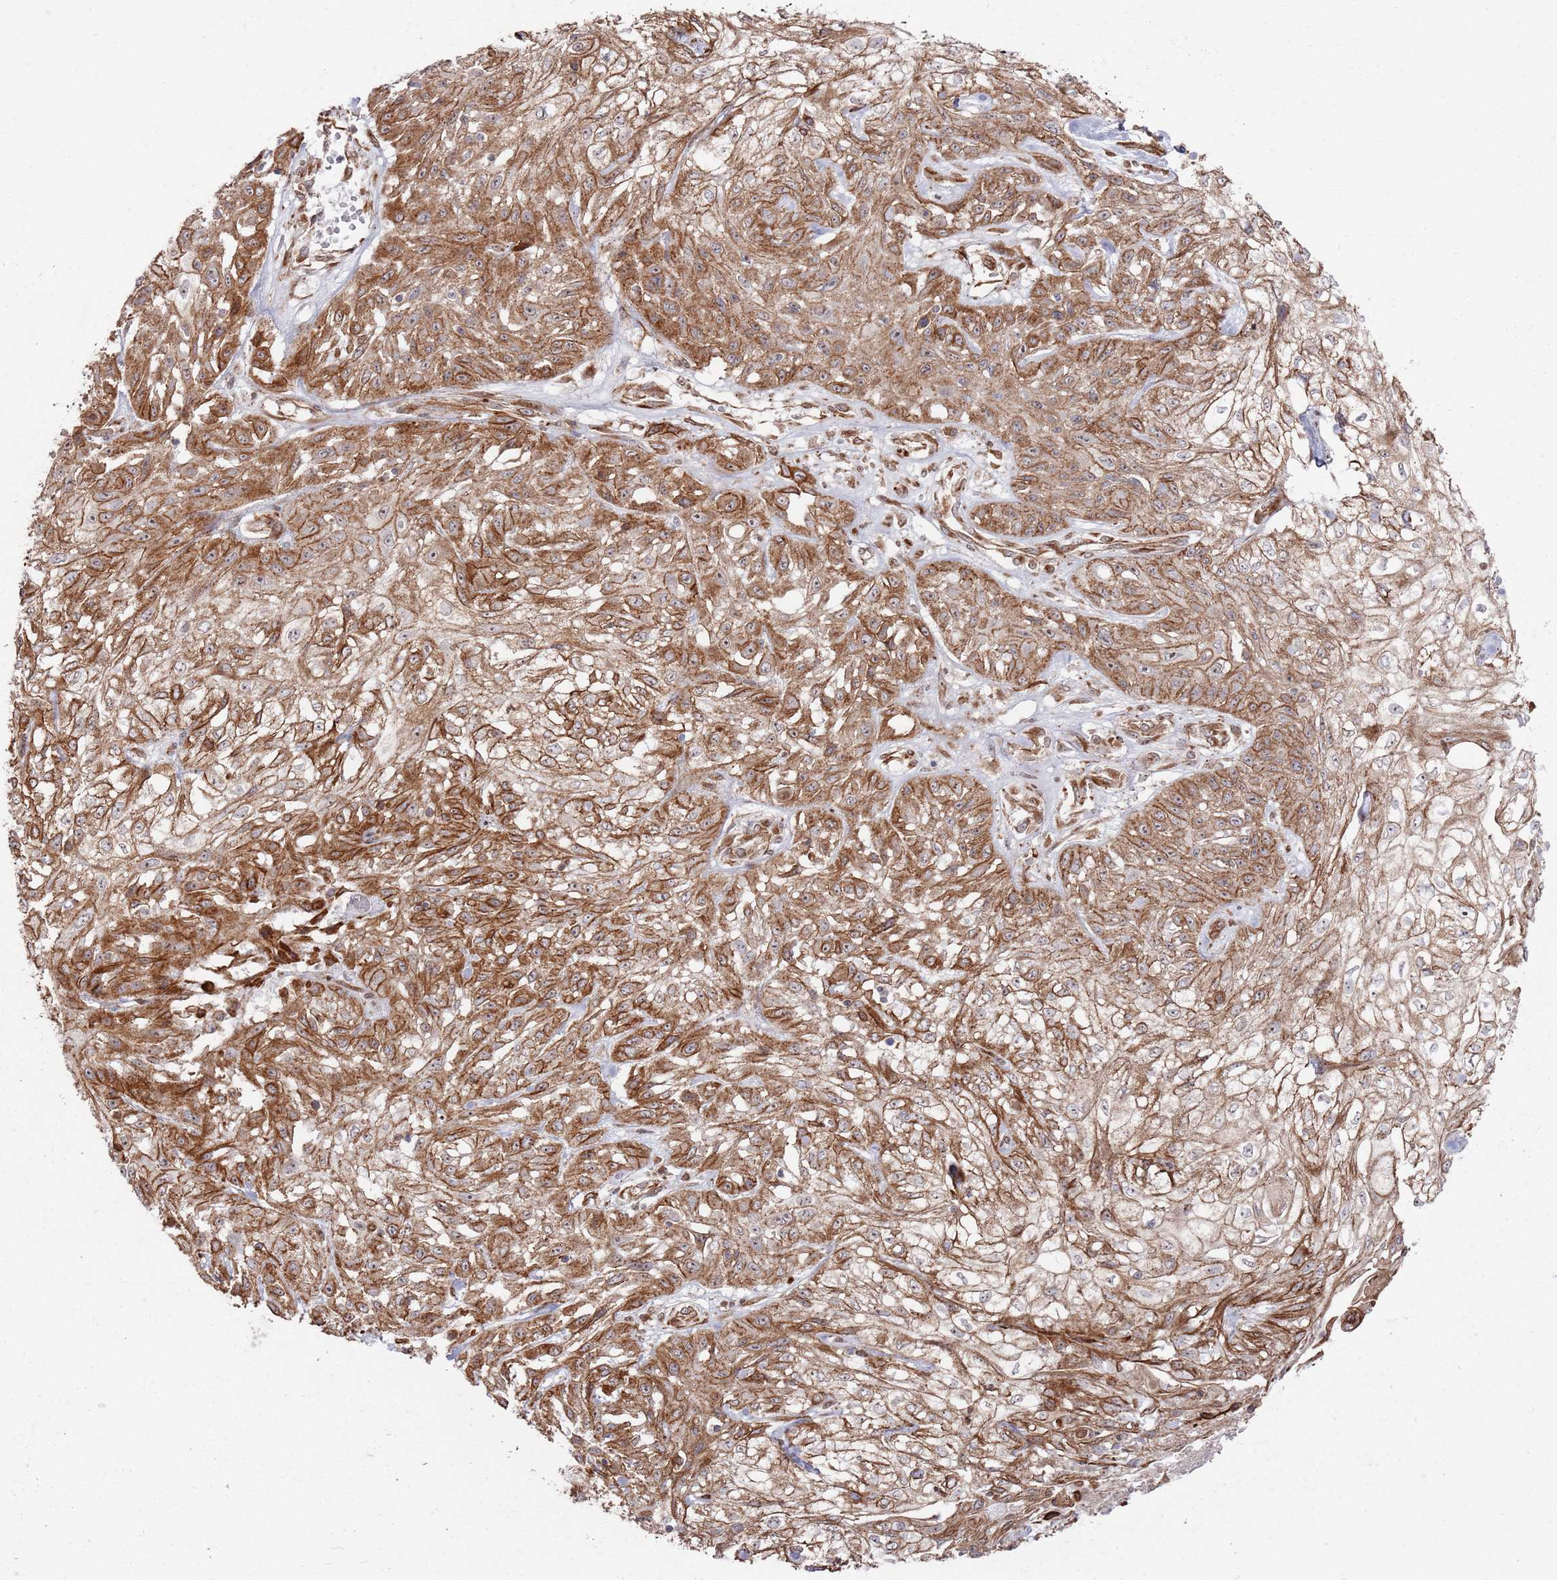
{"staining": {"intensity": "moderate", "quantity": ">75%", "location": "cytoplasmic/membranous"}, "tissue": "skin cancer", "cell_type": "Tumor cells", "image_type": "cancer", "snomed": [{"axis": "morphology", "description": "Squamous cell carcinoma, NOS"}, {"axis": "morphology", "description": "Squamous cell carcinoma, metastatic, NOS"}, {"axis": "topography", "description": "Skin"}, {"axis": "topography", "description": "Lymph node"}], "caption": "Tumor cells reveal moderate cytoplasmic/membranous expression in approximately >75% of cells in skin cancer. (Brightfield microscopy of DAB IHC at high magnification).", "gene": "PHF21A", "patient": {"sex": "male", "age": 75}}